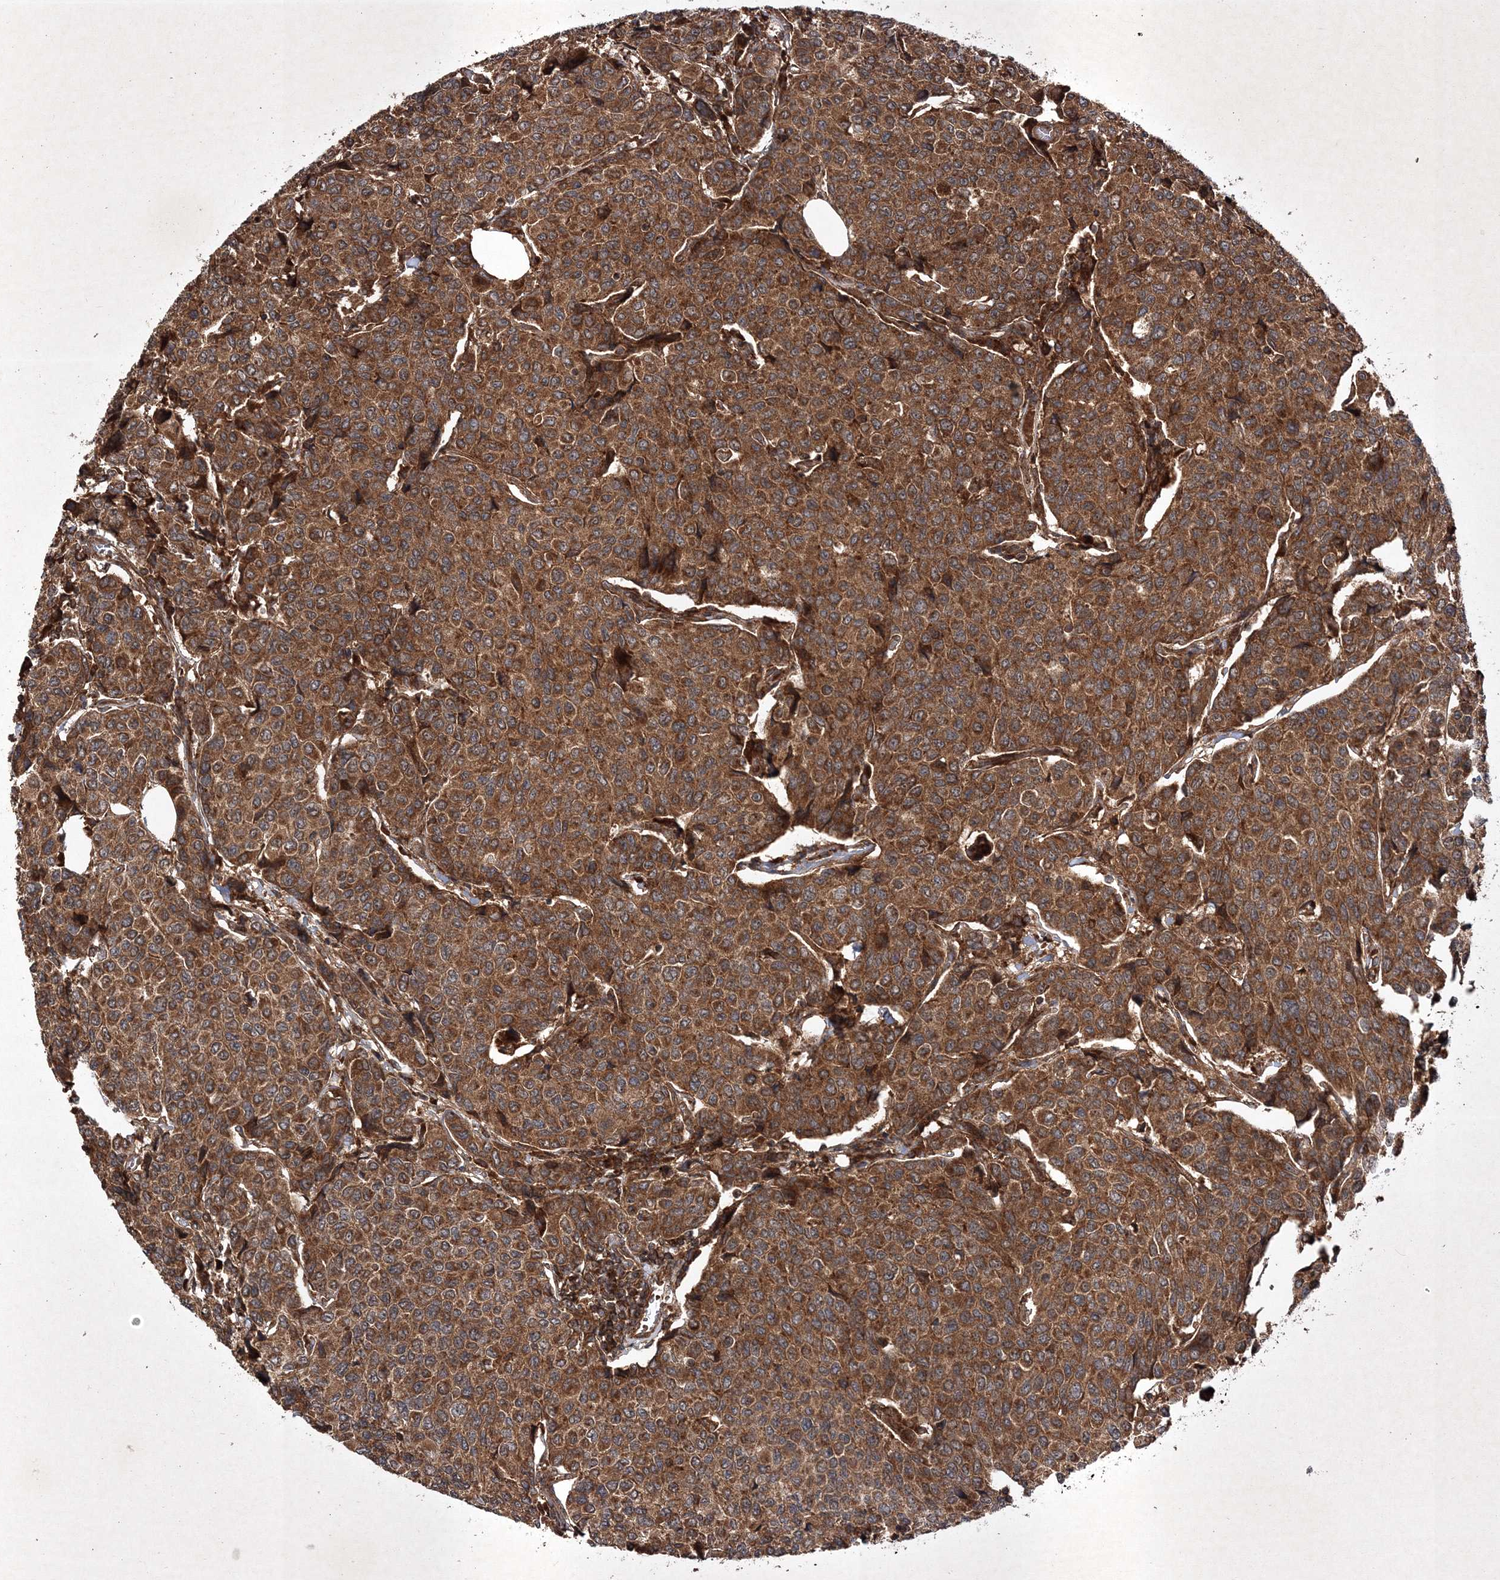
{"staining": {"intensity": "strong", "quantity": ">75%", "location": "cytoplasmic/membranous"}, "tissue": "breast cancer", "cell_type": "Tumor cells", "image_type": "cancer", "snomed": [{"axis": "morphology", "description": "Duct carcinoma"}, {"axis": "topography", "description": "Breast"}], "caption": "Infiltrating ductal carcinoma (breast) tissue reveals strong cytoplasmic/membranous staining in about >75% of tumor cells Nuclei are stained in blue.", "gene": "DNAJC13", "patient": {"sex": "female", "age": 55}}